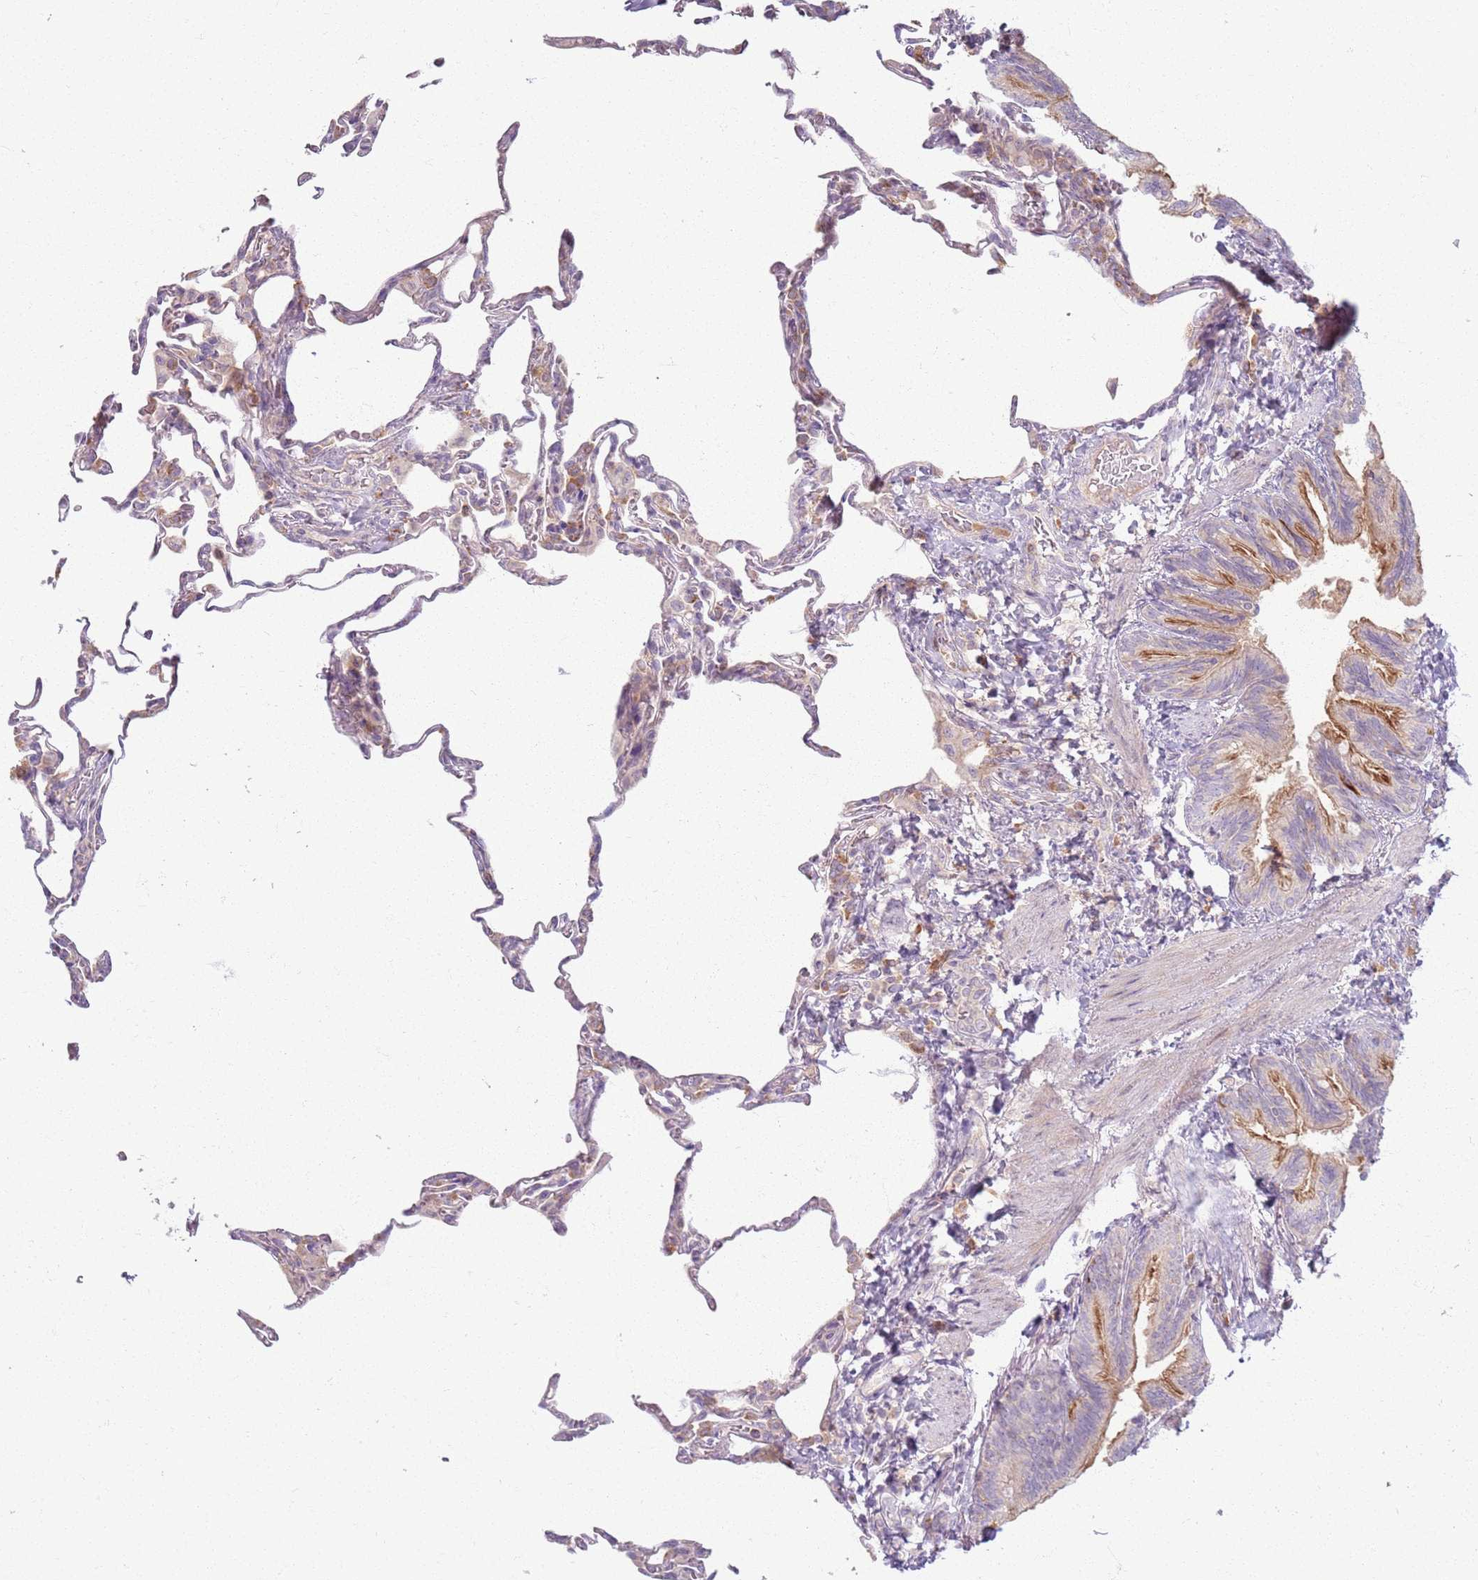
{"staining": {"intensity": "negative", "quantity": "none", "location": "none"}, "tissue": "lung", "cell_type": "Alveolar cells", "image_type": "normal", "snomed": [{"axis": "morphology", "description": "Normal tissue, NOS"}, {"axis": "topography", "description": "Lung"}], "caption": "Alveolar cells are negative for protein expression in benign human lung. (Stains: DAB (3,3'-diaminobenzidine) immunohistochemistry (IHC) with hematoxylin counter stain, Microscopy: brightfield microscopy at high magnification).", "gene": "ZDHHC2", "patient": {"sex": "male", "age": 20}}